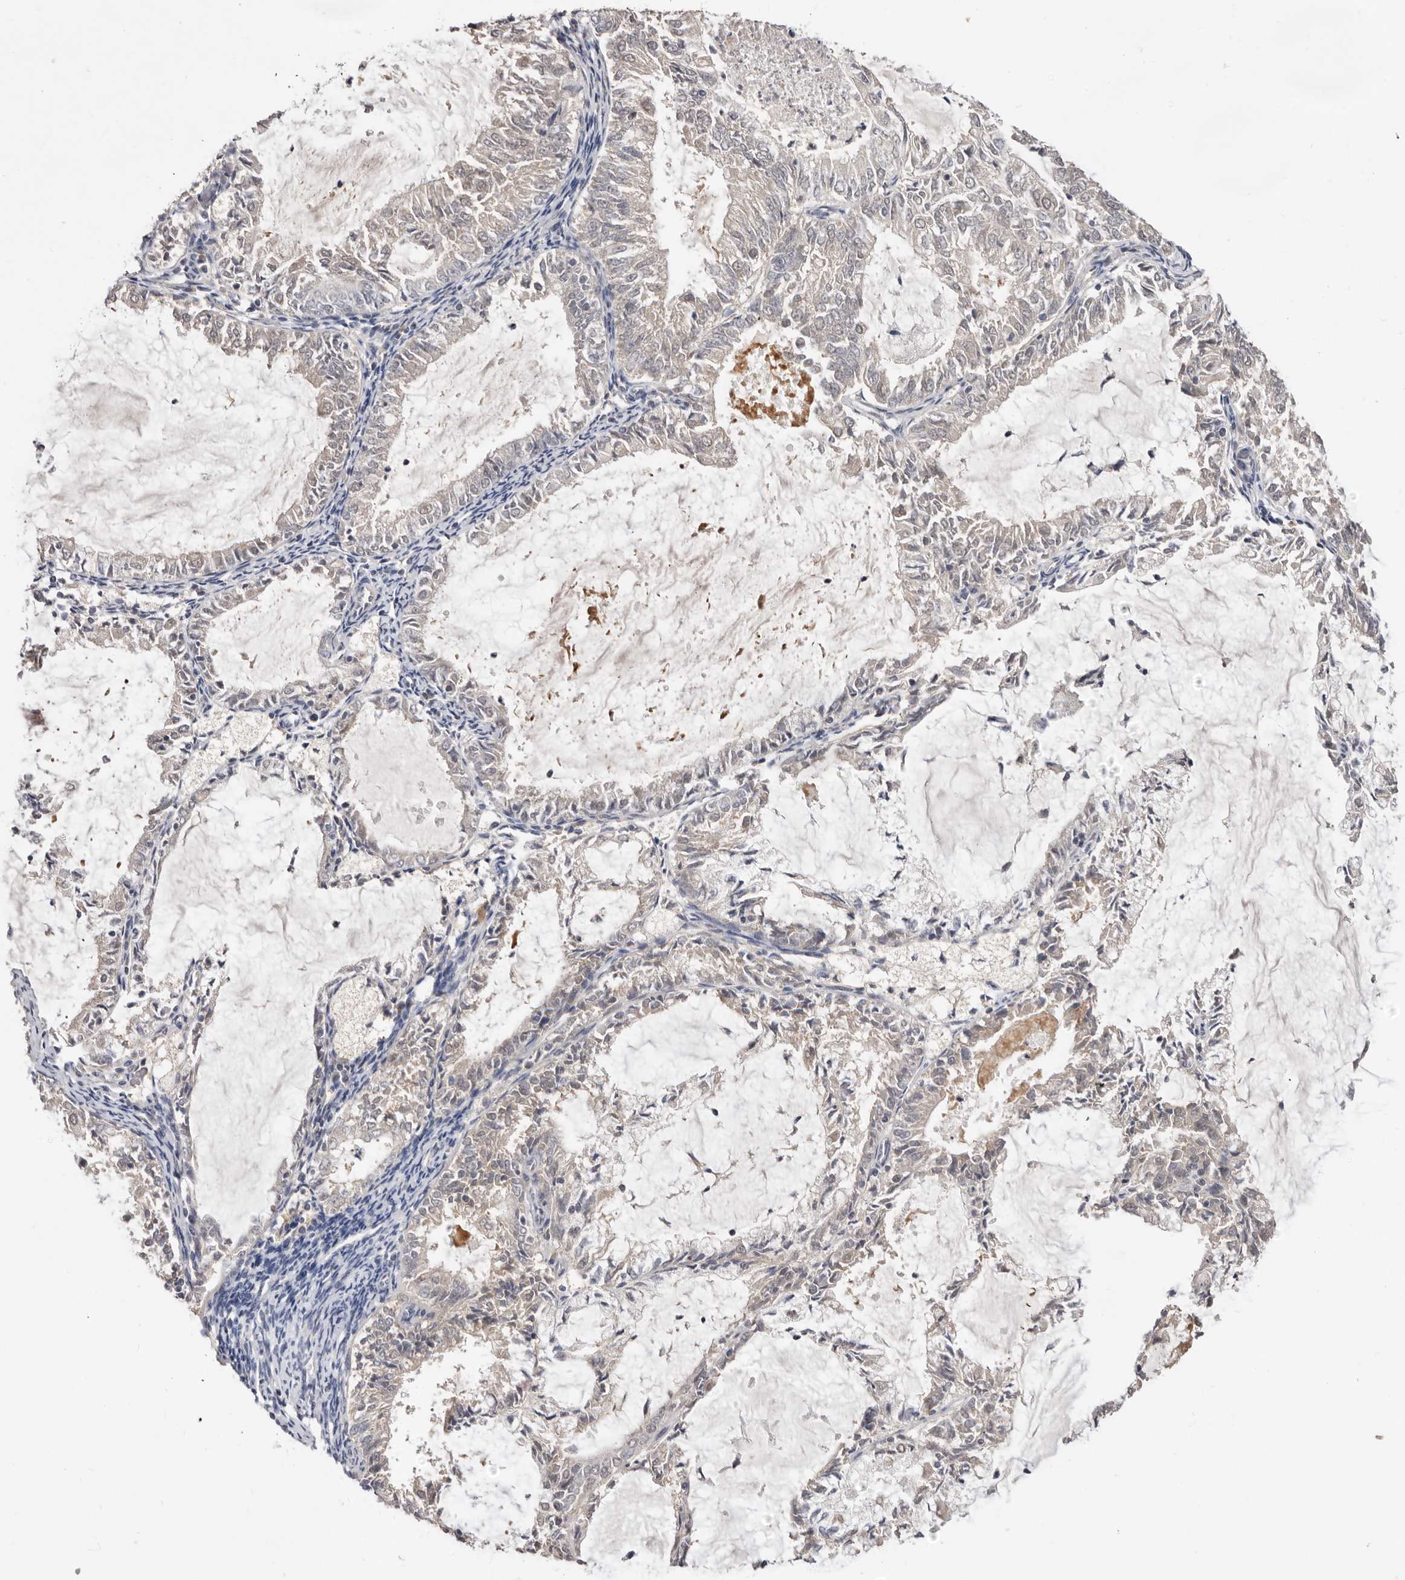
{"staining": {"intensity": "negative", "quantity": "none", "location": "none"}, "tissue": "endometrial cancer", "cell_type": "Tumor cells", "image_type": "cancer", "snomed": [{"axis": "morphology", "description": "Adenocarcinoma, NOS"}, {"axis": "topography", "description": "Endometrium"}], "caption": "Tumor cells show no significant expression in adenocarcinoma (endometrial). Nuclei are stained in blue.", "gene": "DOP1A", "patient": {"sex": "female", "age": 57}}